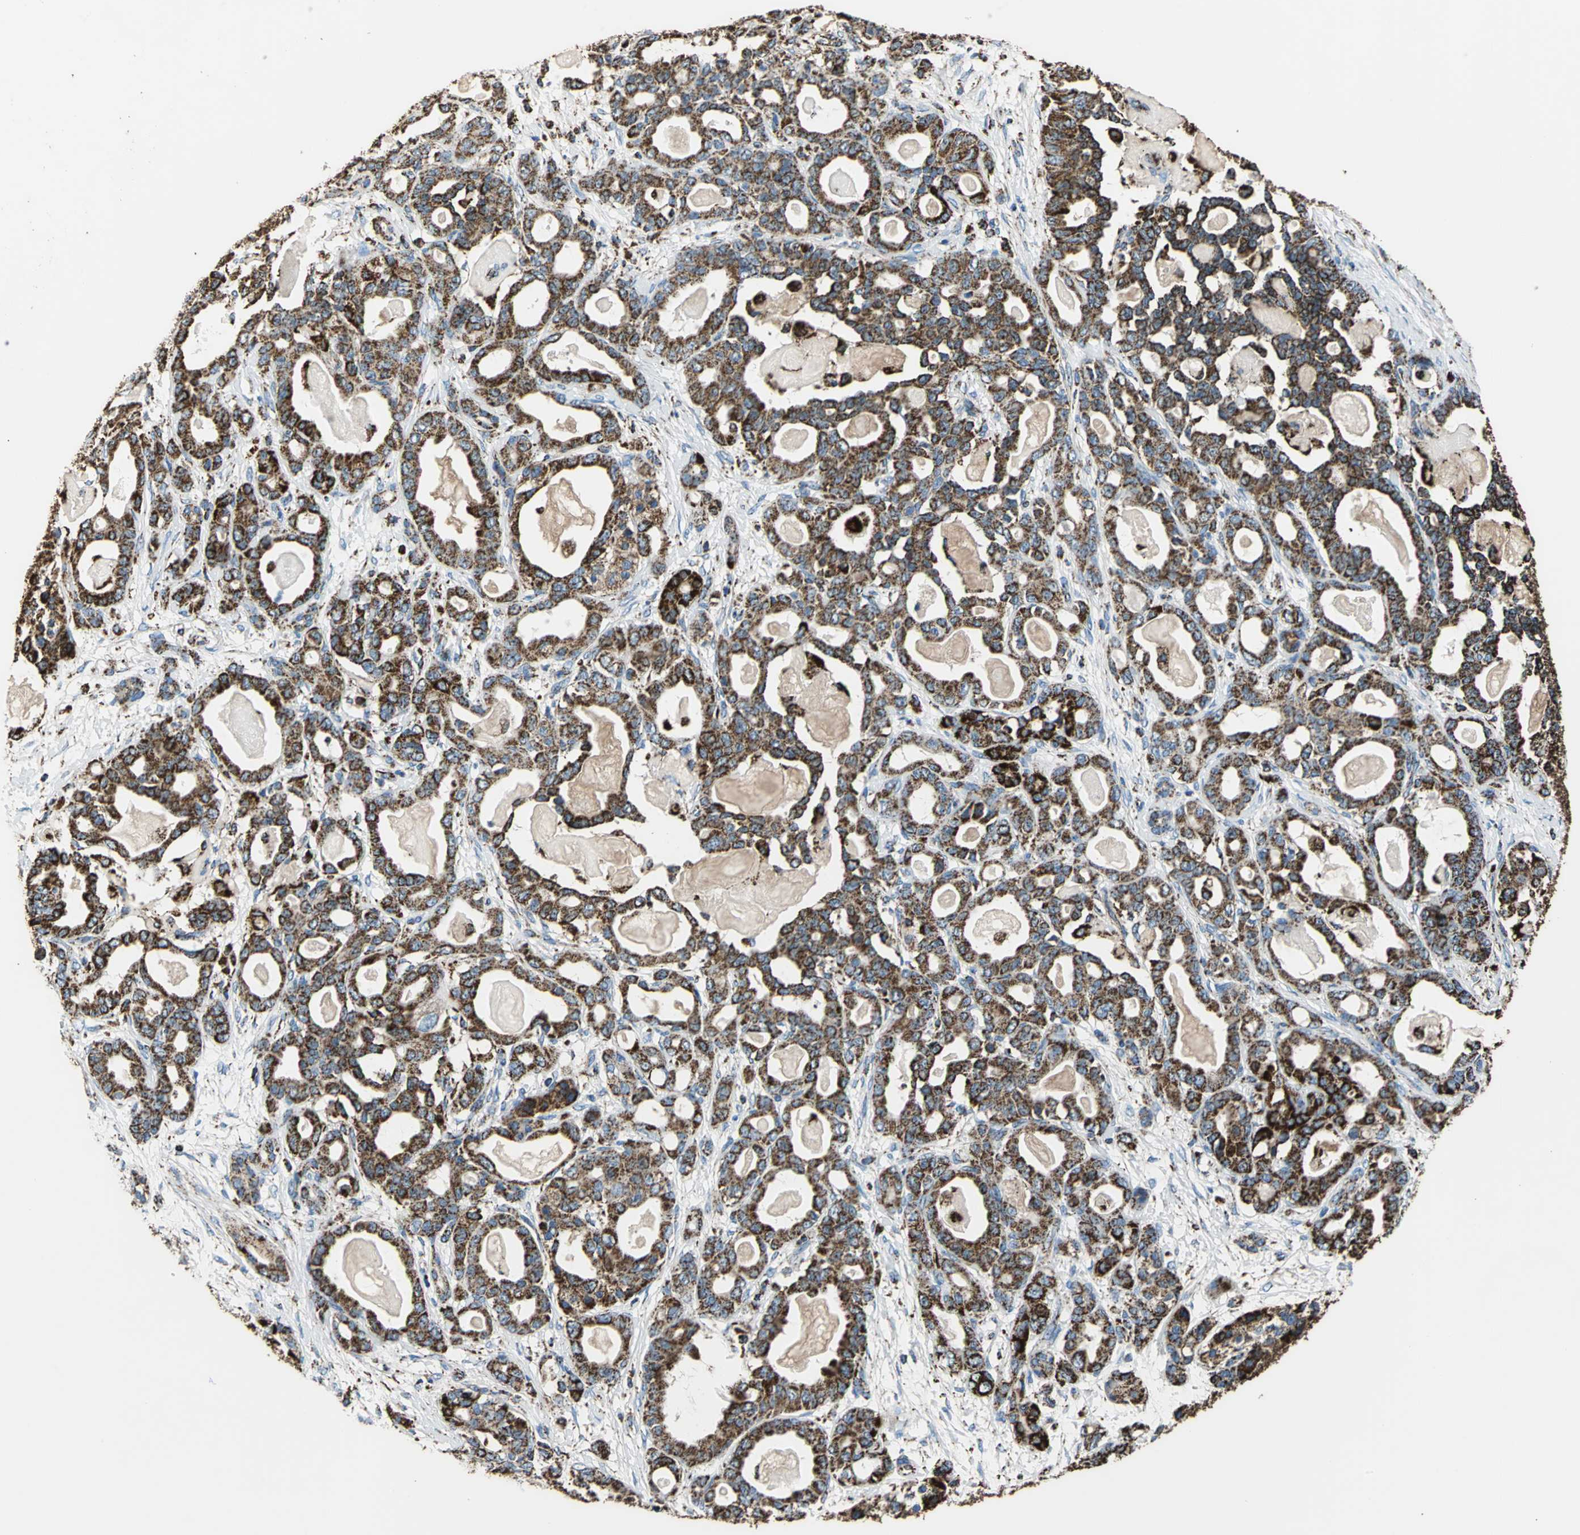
{"staining": {"intensity": "strong", "quantity": ">75%", "location": "cytoplasmic/membranous"}, "tissue": "pancreatic cancer", "cell_type": "Tumor cells", "image_type": "cancer", "snomed": [{"axis": "morphology", "description": "Adenocarcinoma, NOS"}, {"axis": "topography", "description": "Pancreas"}], "caption": "Protein expression by immunohistochemistry reveals strong cytoplasmic/membranous staining in about >75% of tumor cells in pancreatic cancer.", "gene": "ECH1", "patient": {"sex": "male", "age": 63}}